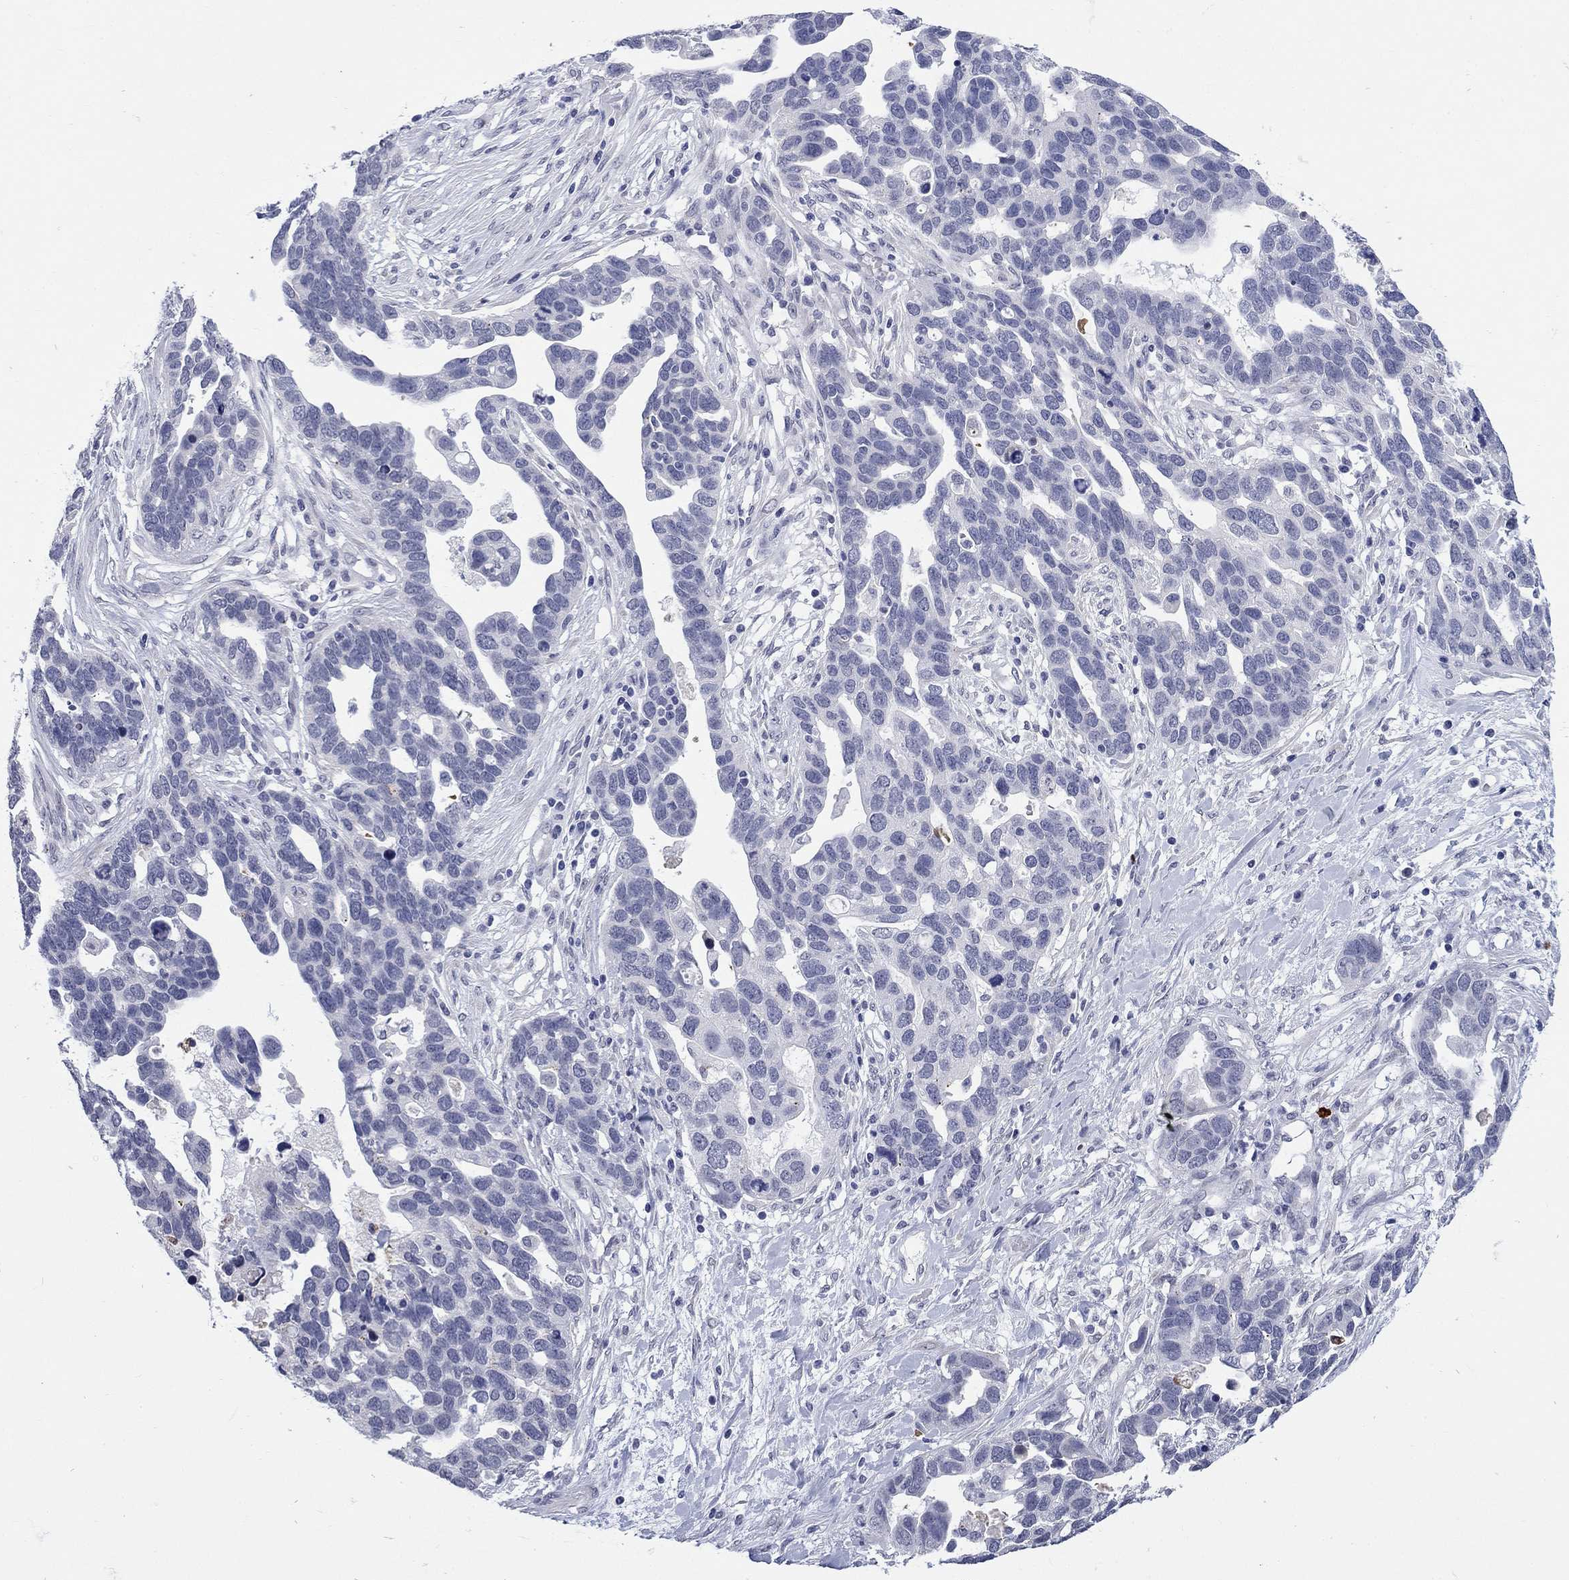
{"staining": {"intensity": "negative", "quantity": "none", "location": "none"}, "tissue": "ovarian cancer", "cell_type": "Tumor cells", "image_type": "cancer", "snomed": [{"axis": "morphology", "description": "Cystadenocarcinoma, serous, NOS"}, {"axis": "topography", "description": "Ovary"}], "caption": "Histopathology image shows no significant protein staining in tumor cells of ovarian cancer.", "gene": "ECEL1", "patient": {"sex": "female", "age": 54}}